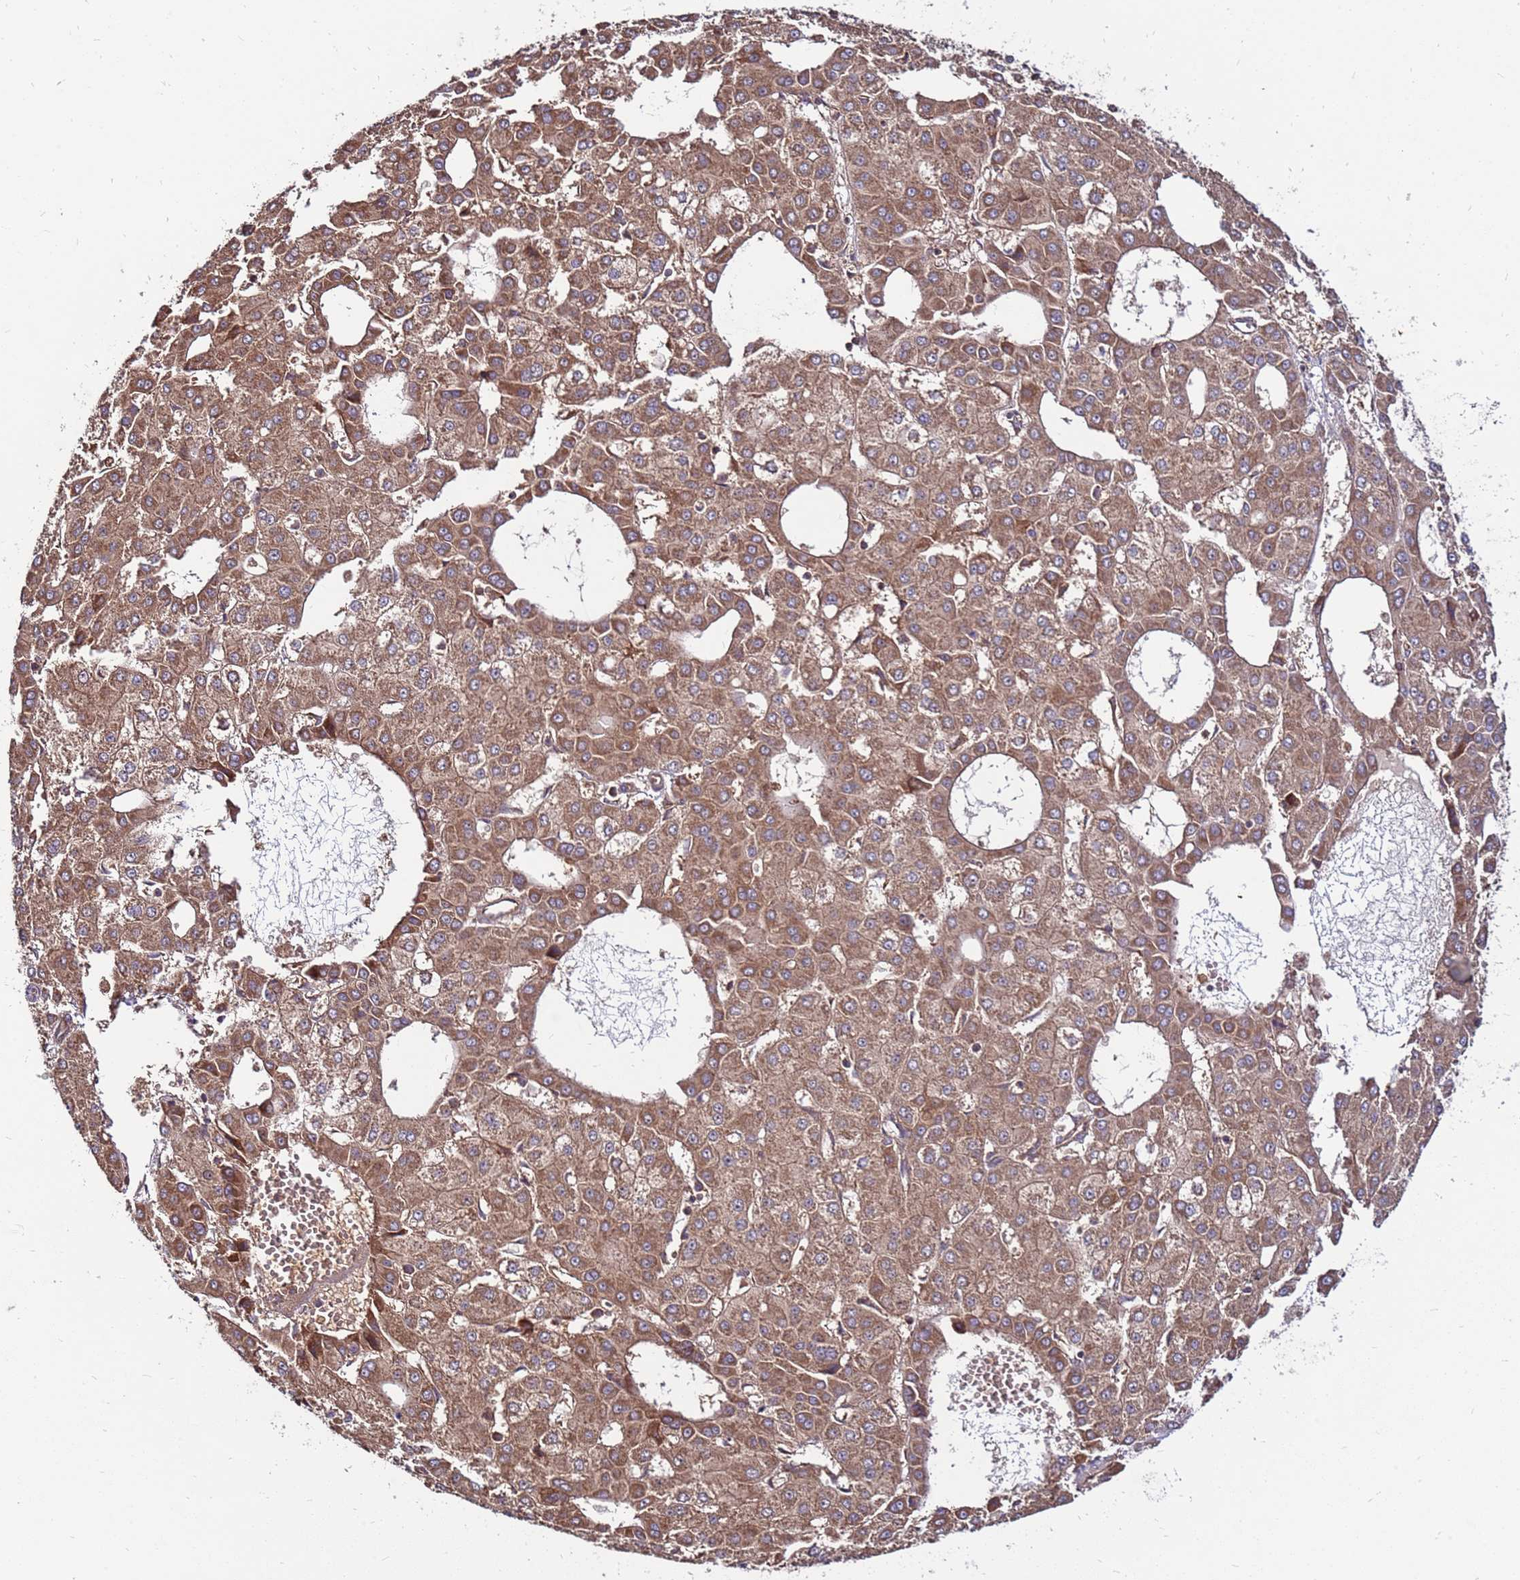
{"staining": {"intensity": "moderate", "quantity": ">75%", "location": "cytoplasmic/membranous"}, "tissue": "liver cancer", "cell_type": "Tumor cells", "image_type": "cancer", "snomed": [{"axis": "morphology", "description": "Carcinoma, Hepatocellular, NOS"}, {"axis": "topography", "description": "Liver"}], "caption": "A micrograph of human liver hepatocellular carcinoma stained for a protein exhibits moderate cytoplasmic/membranous brown staining in tumor cells.", "gene": "SLC44A5", "patient": {"sex": "male", "age": 47}}